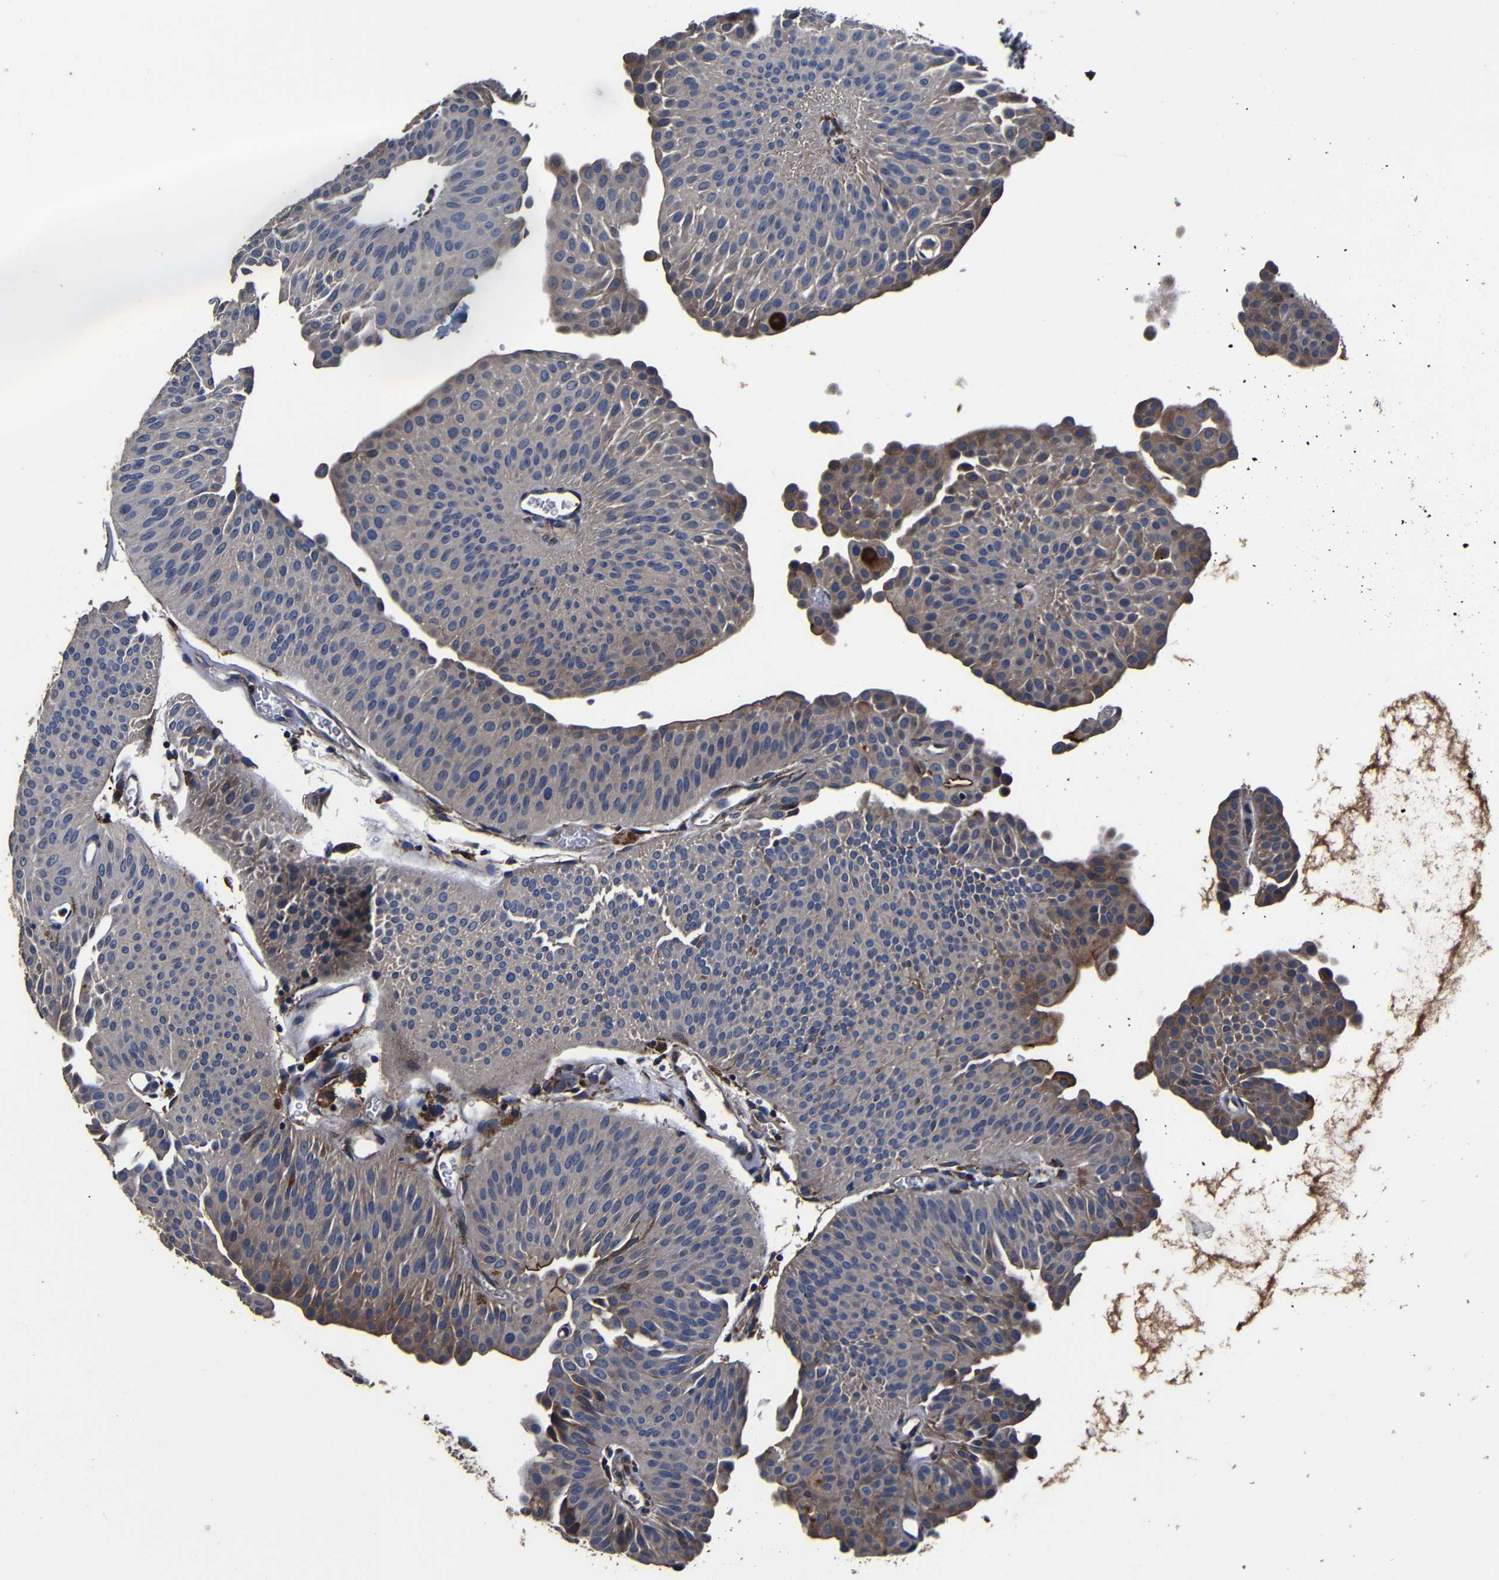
{"staining": {"intensity": "weak", "quantity": "25%-75%", "location": "cytoplasmic/membranous"}, "tissue": "urothelial cancer", "cell_type": "Tumor cells", "image_type": "cancer", "snomed": [{"axis": "morphology", "description": "Urothelial carcinoma, Low grade"}, {"axis": "topography", "description": "Urinary bladder"}], "caption": "The image displays immunohistochemical staining of urothelial carcinoma (low-grade). There is weak cytoplasmic/membranous expression is seen in approximately 25%-75% of tumor cells.", "gene": "SCN9A", "patient": {"sex": "female", "age": 60}}